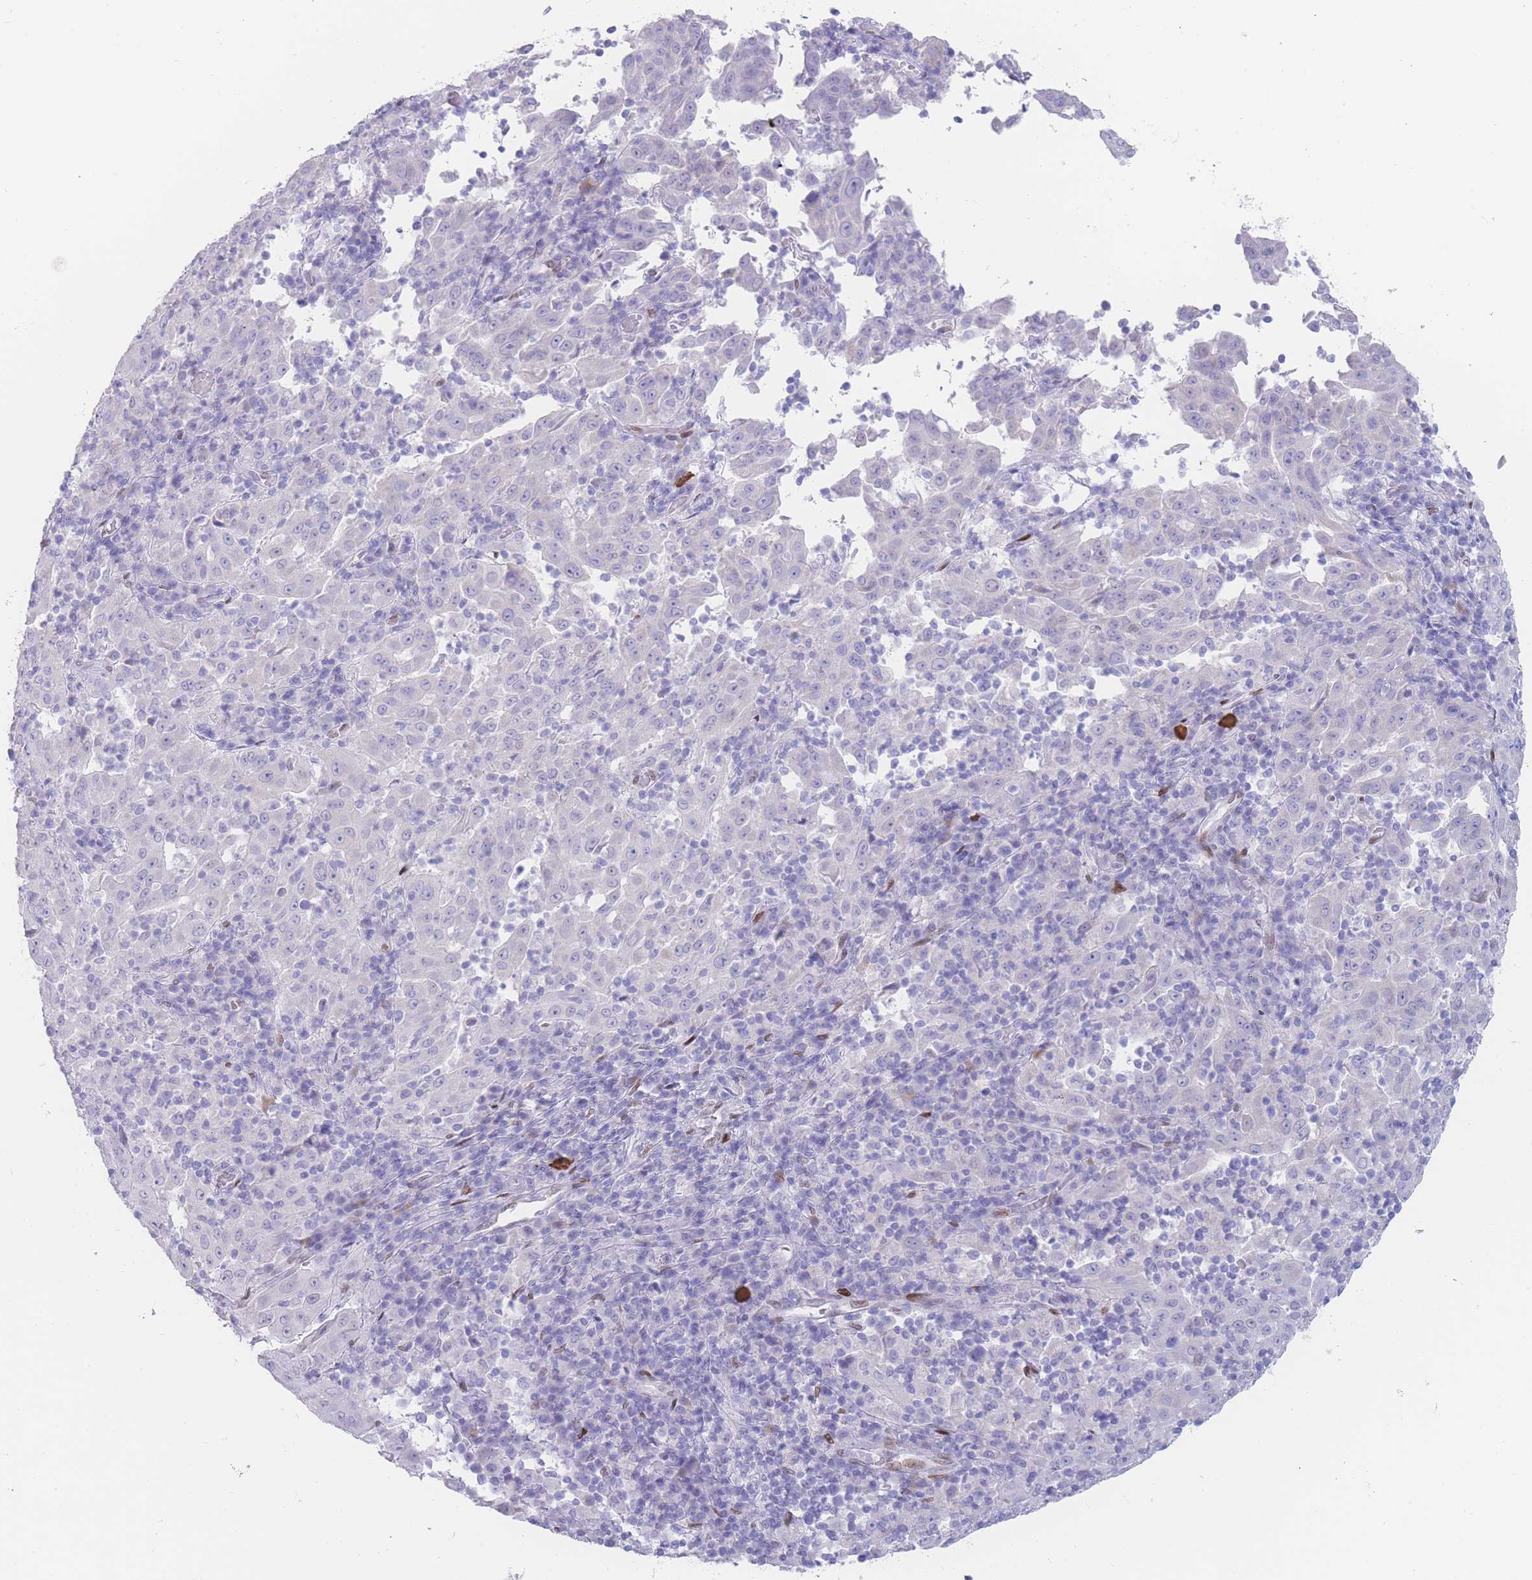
{"staining": {"intensity": "negative", "quantity": "none", "location": "none"}, "tissue": "pancreatic cancer", "cell_type": "Tumor cells", "image_type": "cancer", "snomed": [{"axis": "morphology", "description": "Adenocarcinoma, NOS"}, {"axis": "topography", "description": "Pancreas"}], "caption": "A micrograph of human pancreatic cancer is negative for staining in tumor cells. (Brightfield microscopy of DAB immunohistochemistry (IHC) at high magnification).", "gene": "PSMB5", "patient": {"sex": "male", "age": 63}}